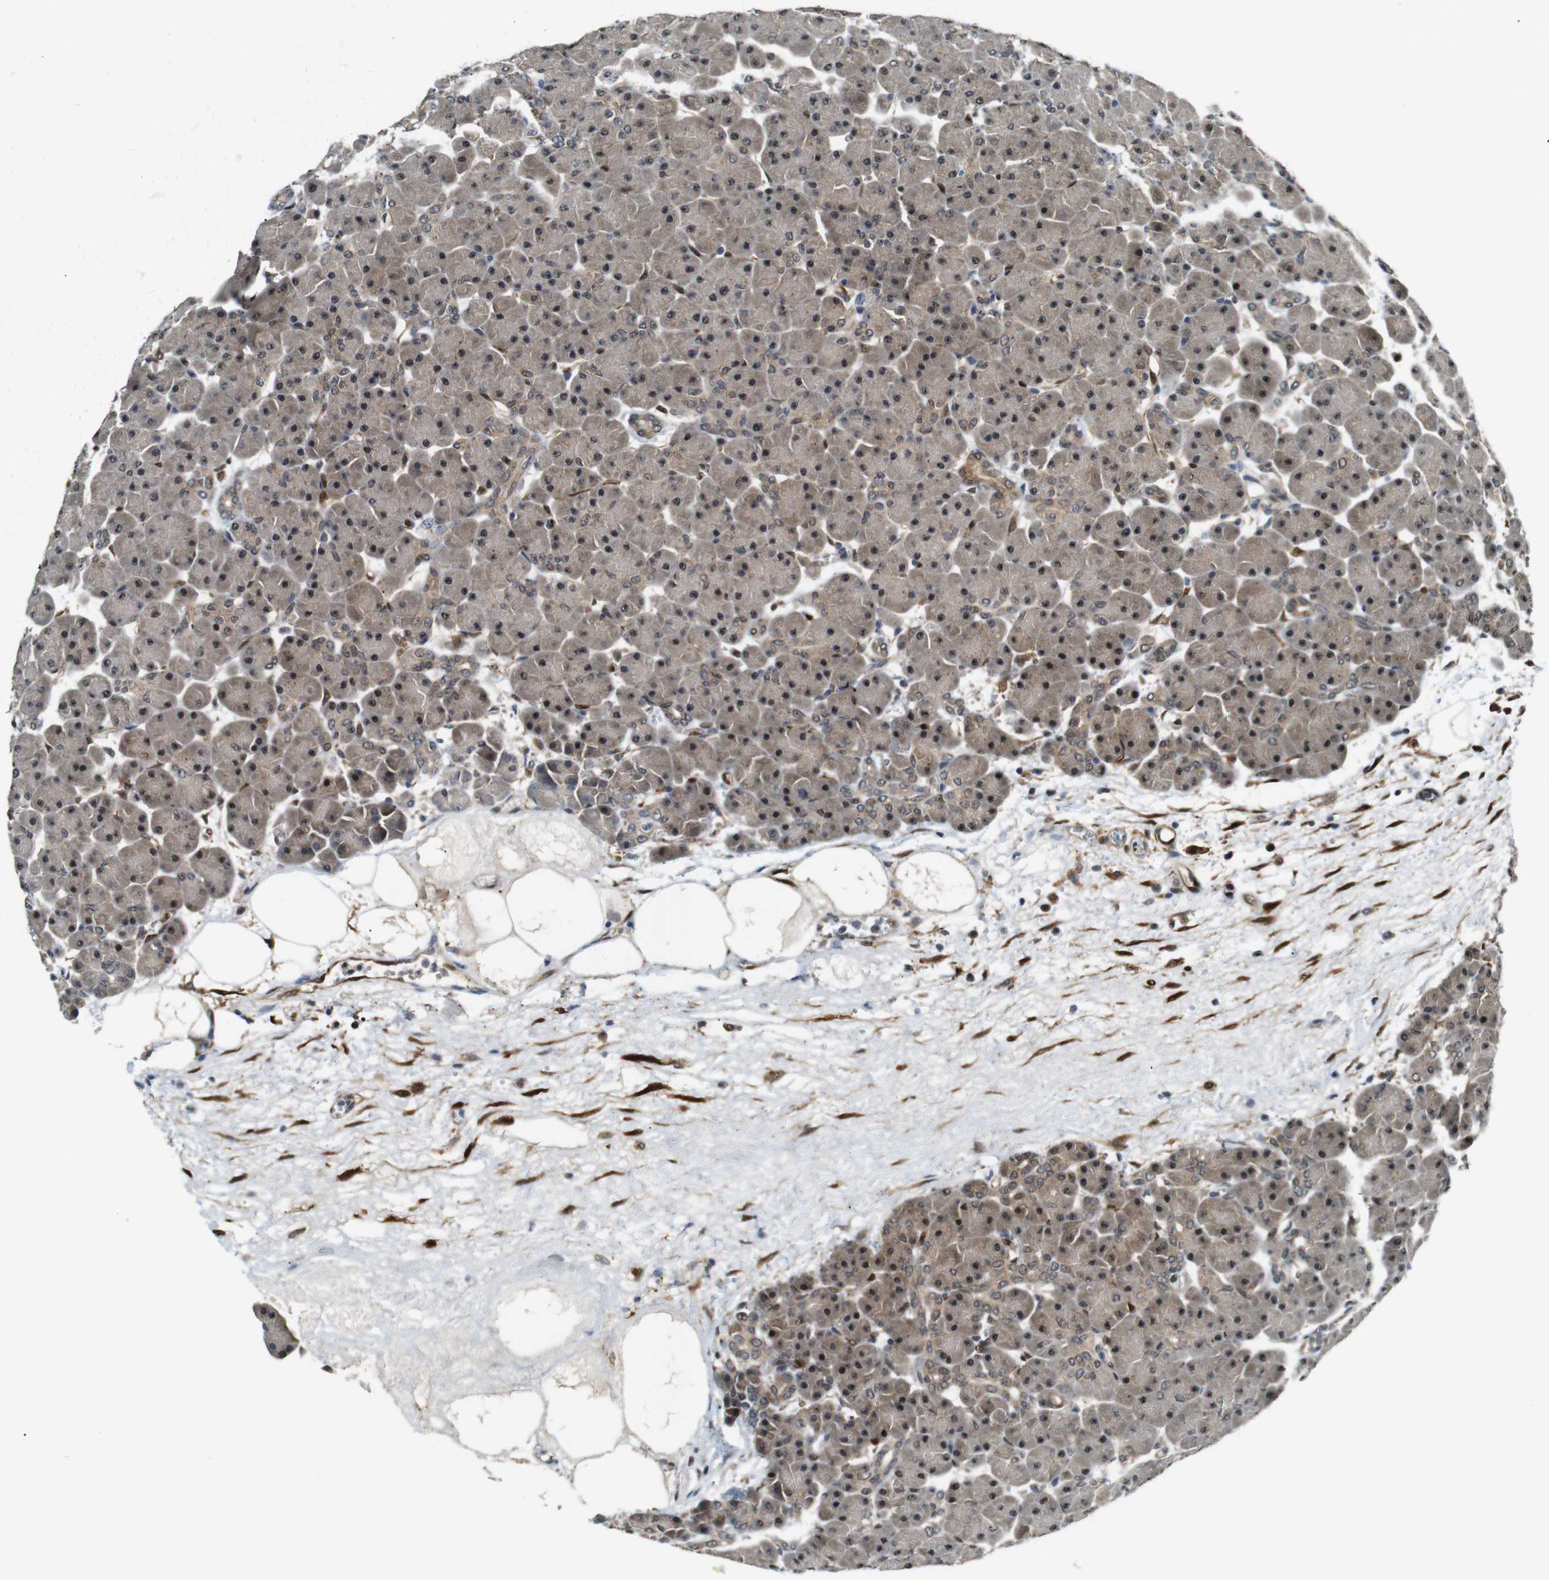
{"staining": {"intensity": "moderate", "quantity": "25%-75%", "location": "cytoplasmic/membranous"}, "tissue": "pancreas", "cell_type": "Exocrine glandular cells", "image_type": "normal", "snomed": [{"axis": "morphology", "description": "Normal tissue, NOS"}, {"axis": "topography", "description": "Pancreas"}], "caption": "Exocrine glandular cells reveal medium levels of moderate cytoplasmic/membranous positivity in about 25%-75% of cells in unremarkable pancreas.", "gene": "LXN", "patient": {"sex": "male", "age": 66}}